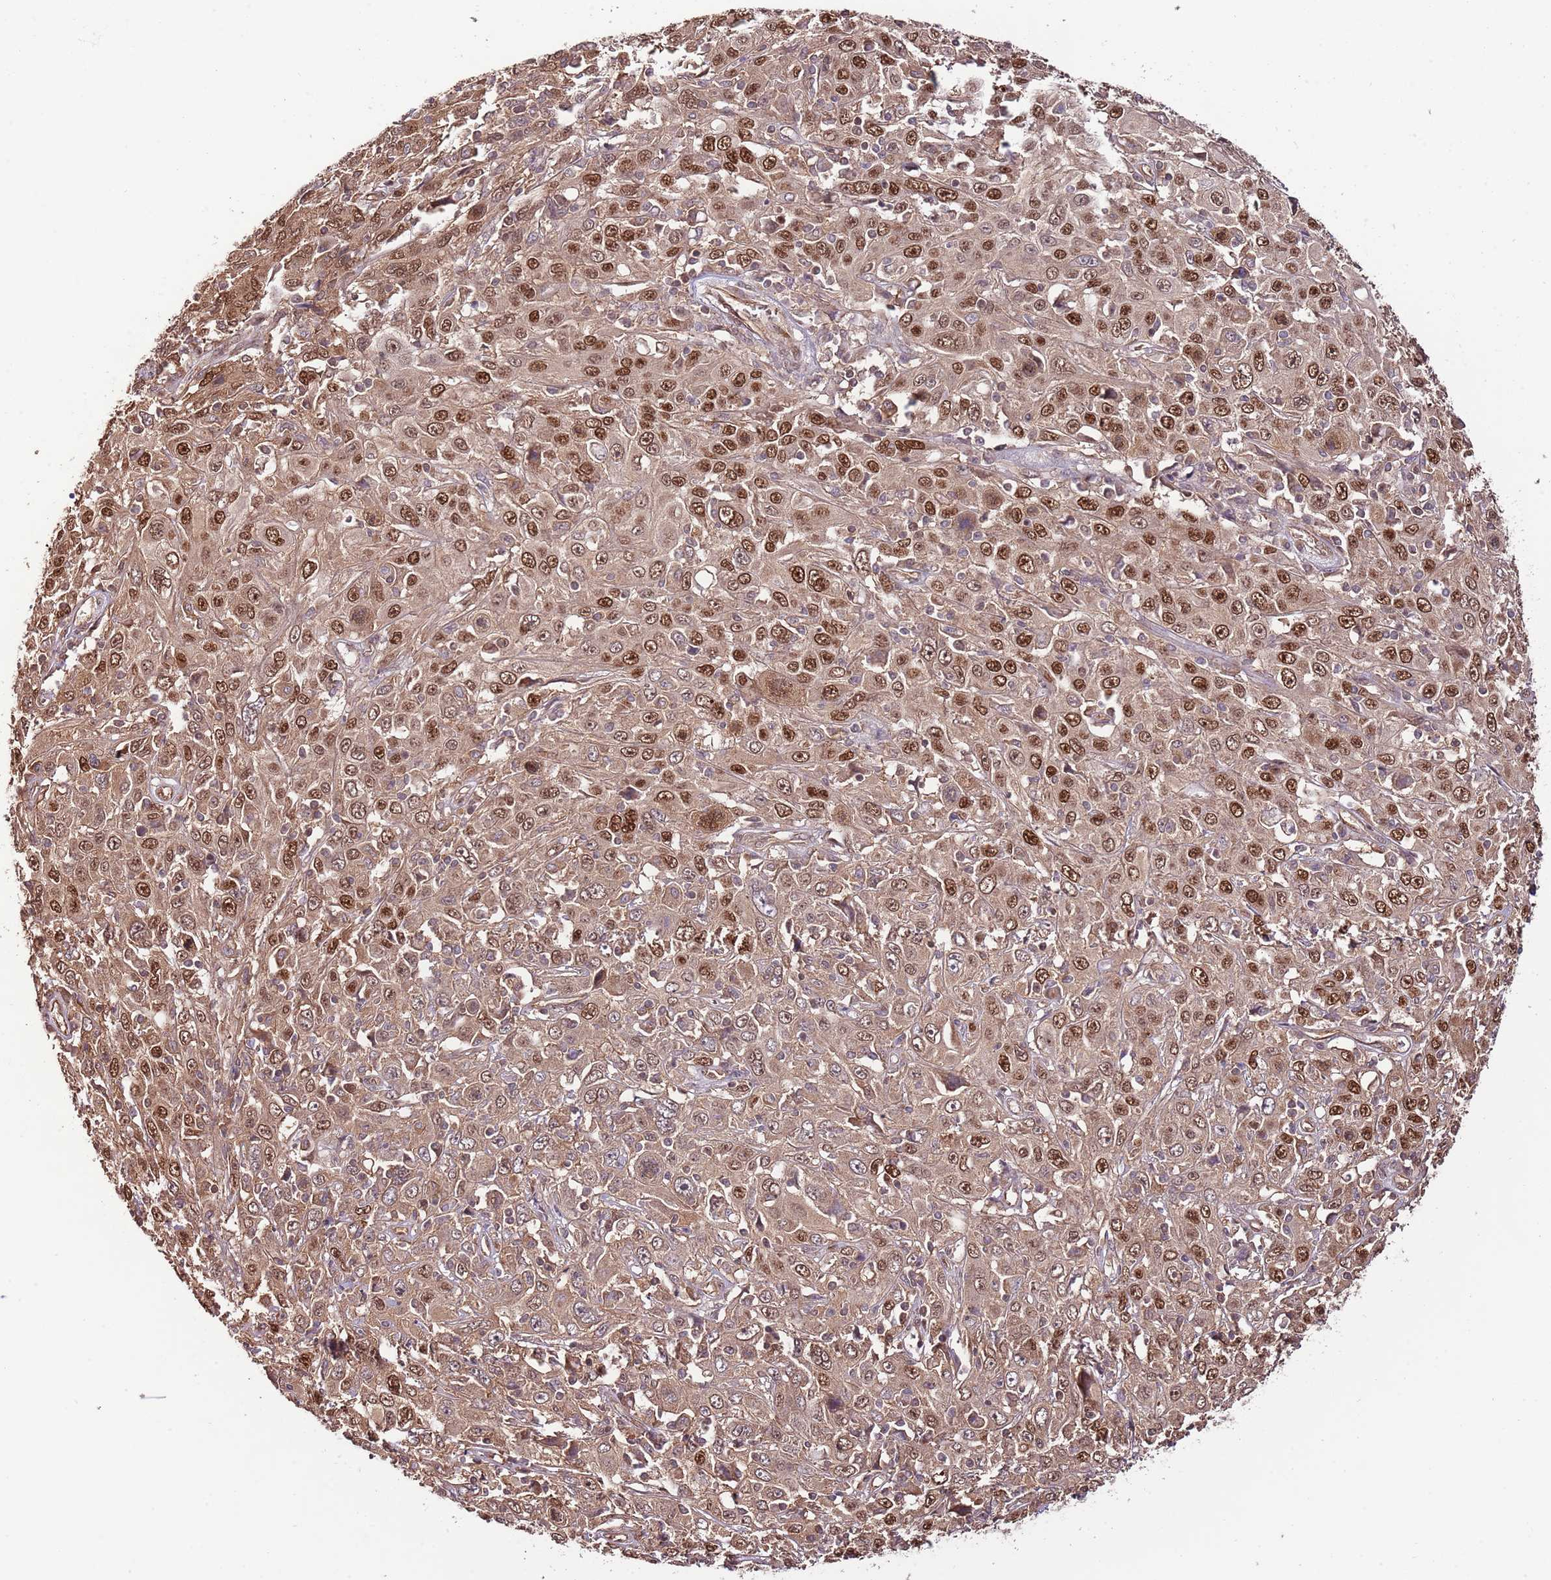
{"staining": {"intensity": "strong", "quantity": "25%-75%", "location": "cytoplasmic/membranous,nuclear"}, "tissue": "cervical cancer", "cell_type": "Tumor cells", "image_type": "cancer", "snomed": [{"axis": "morphology", "description": "Squamous cell carcinoma, NOS"}, {"axis": "topography", "description": "Cervix"}], "caption": "Human cervical squamous cell carcinoma stained with a brown dye shows strong cytoplasmic/membranous and nuclear positive positivity in about 25%-75% of tumor cells.", "gene": "RIF1", "patient": {"sex": "female", "age": 46}}